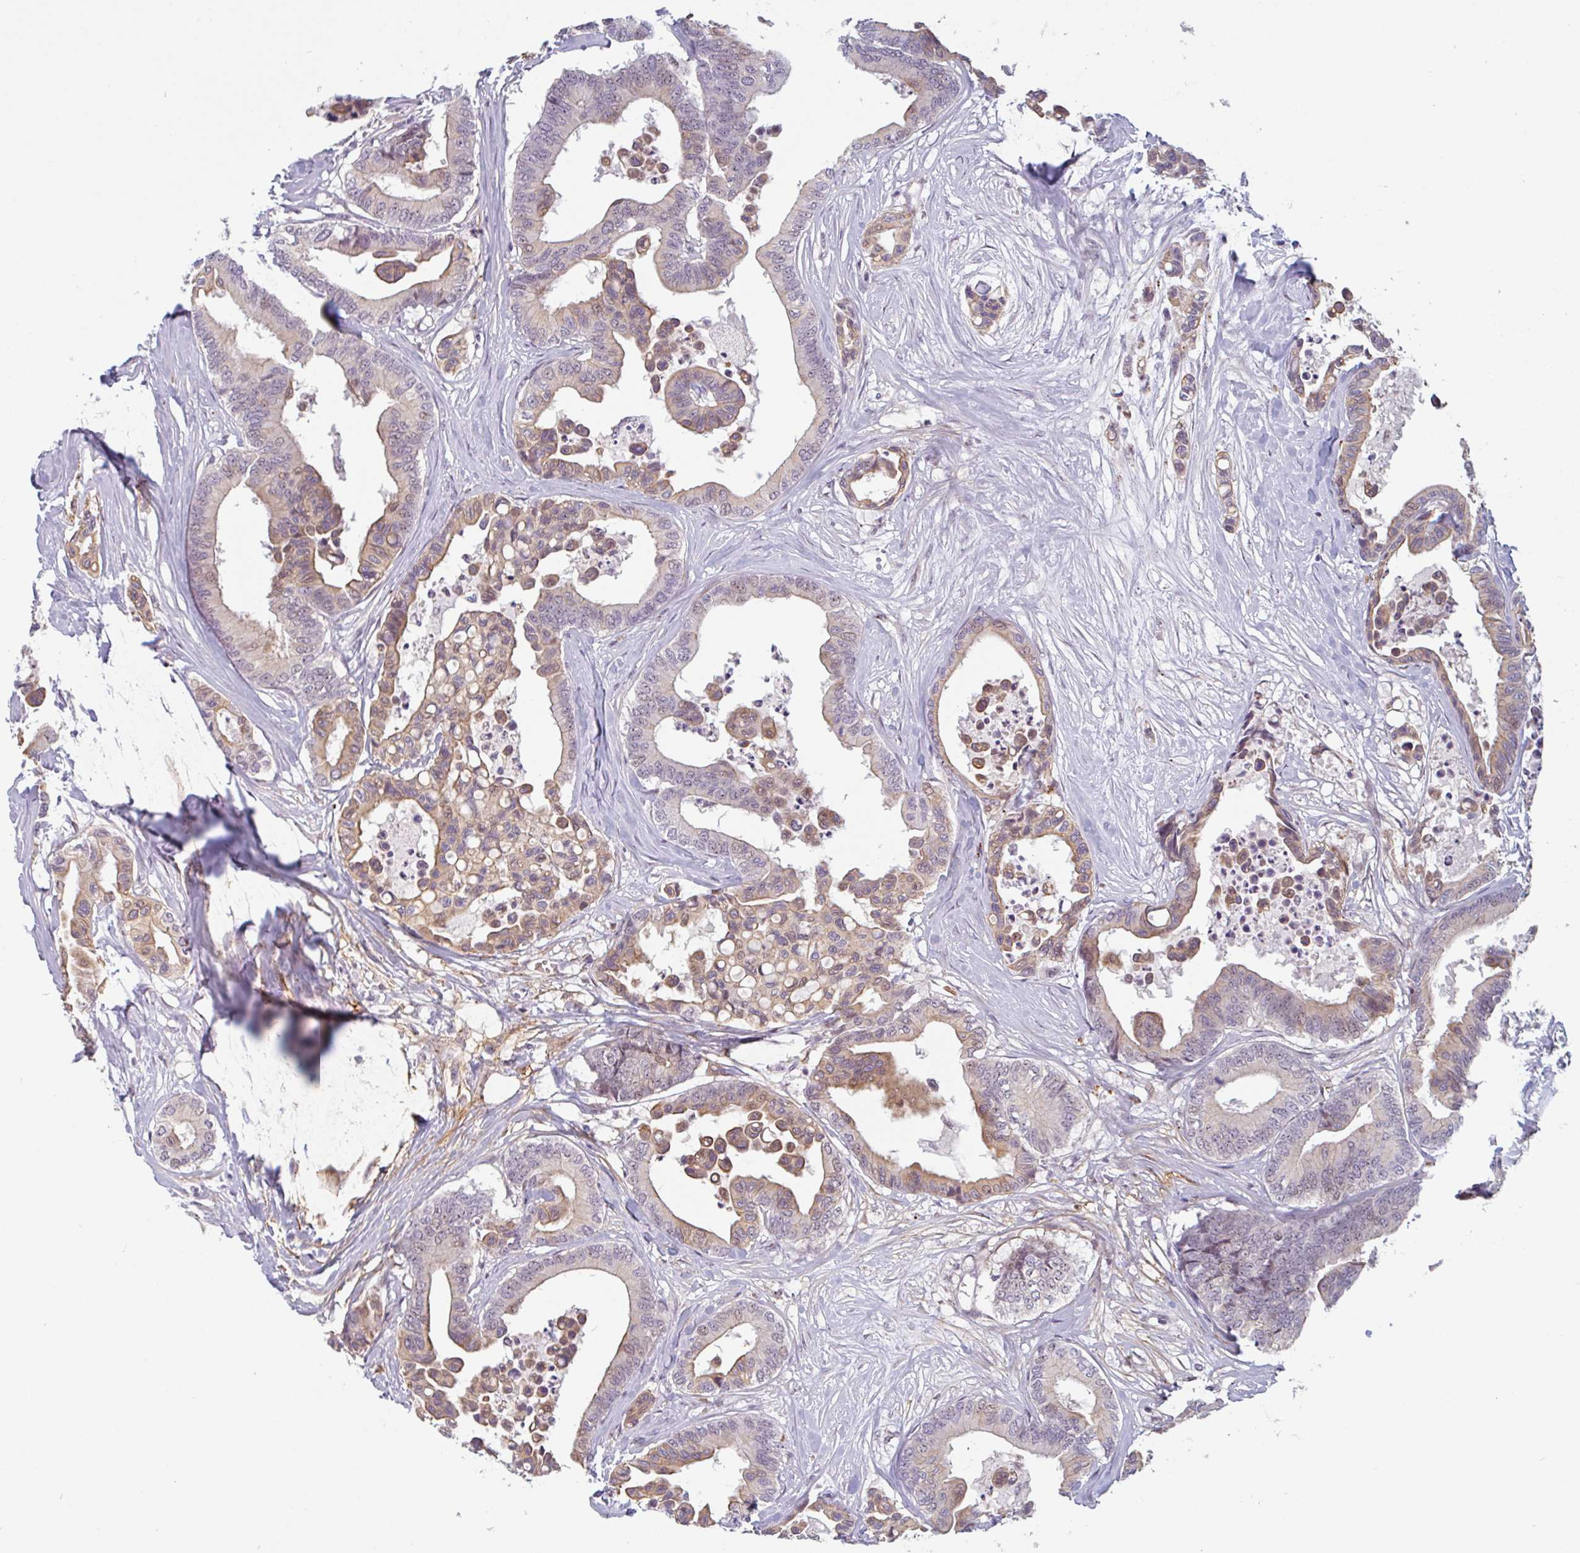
{"staining": {"intensity": "weak", "quantity": "25%-75%", "location": "cytoplasmic/membranous"}, "tissue": "colorectal cancer", "cell_type": "Tumor cells", "image_type": "cancer", "snomed": [{"axis": "morphology", "description": "Normal tissue, NOS"}, {"axis": "morphology", "description": "Adenocarcinoma, NOS"}, {"axis": "topography", "description": "Colon"}], "caption": "This photomicrograph exhibits immunohistochemistry staining of human colorectal cancer (adenocarcinoma), with low weak cytoplasmic/membranous staining in about 25%-75% of tumor cells.", "gene": "TMEM119", "patient": {"sex": "male", "age": 82}}